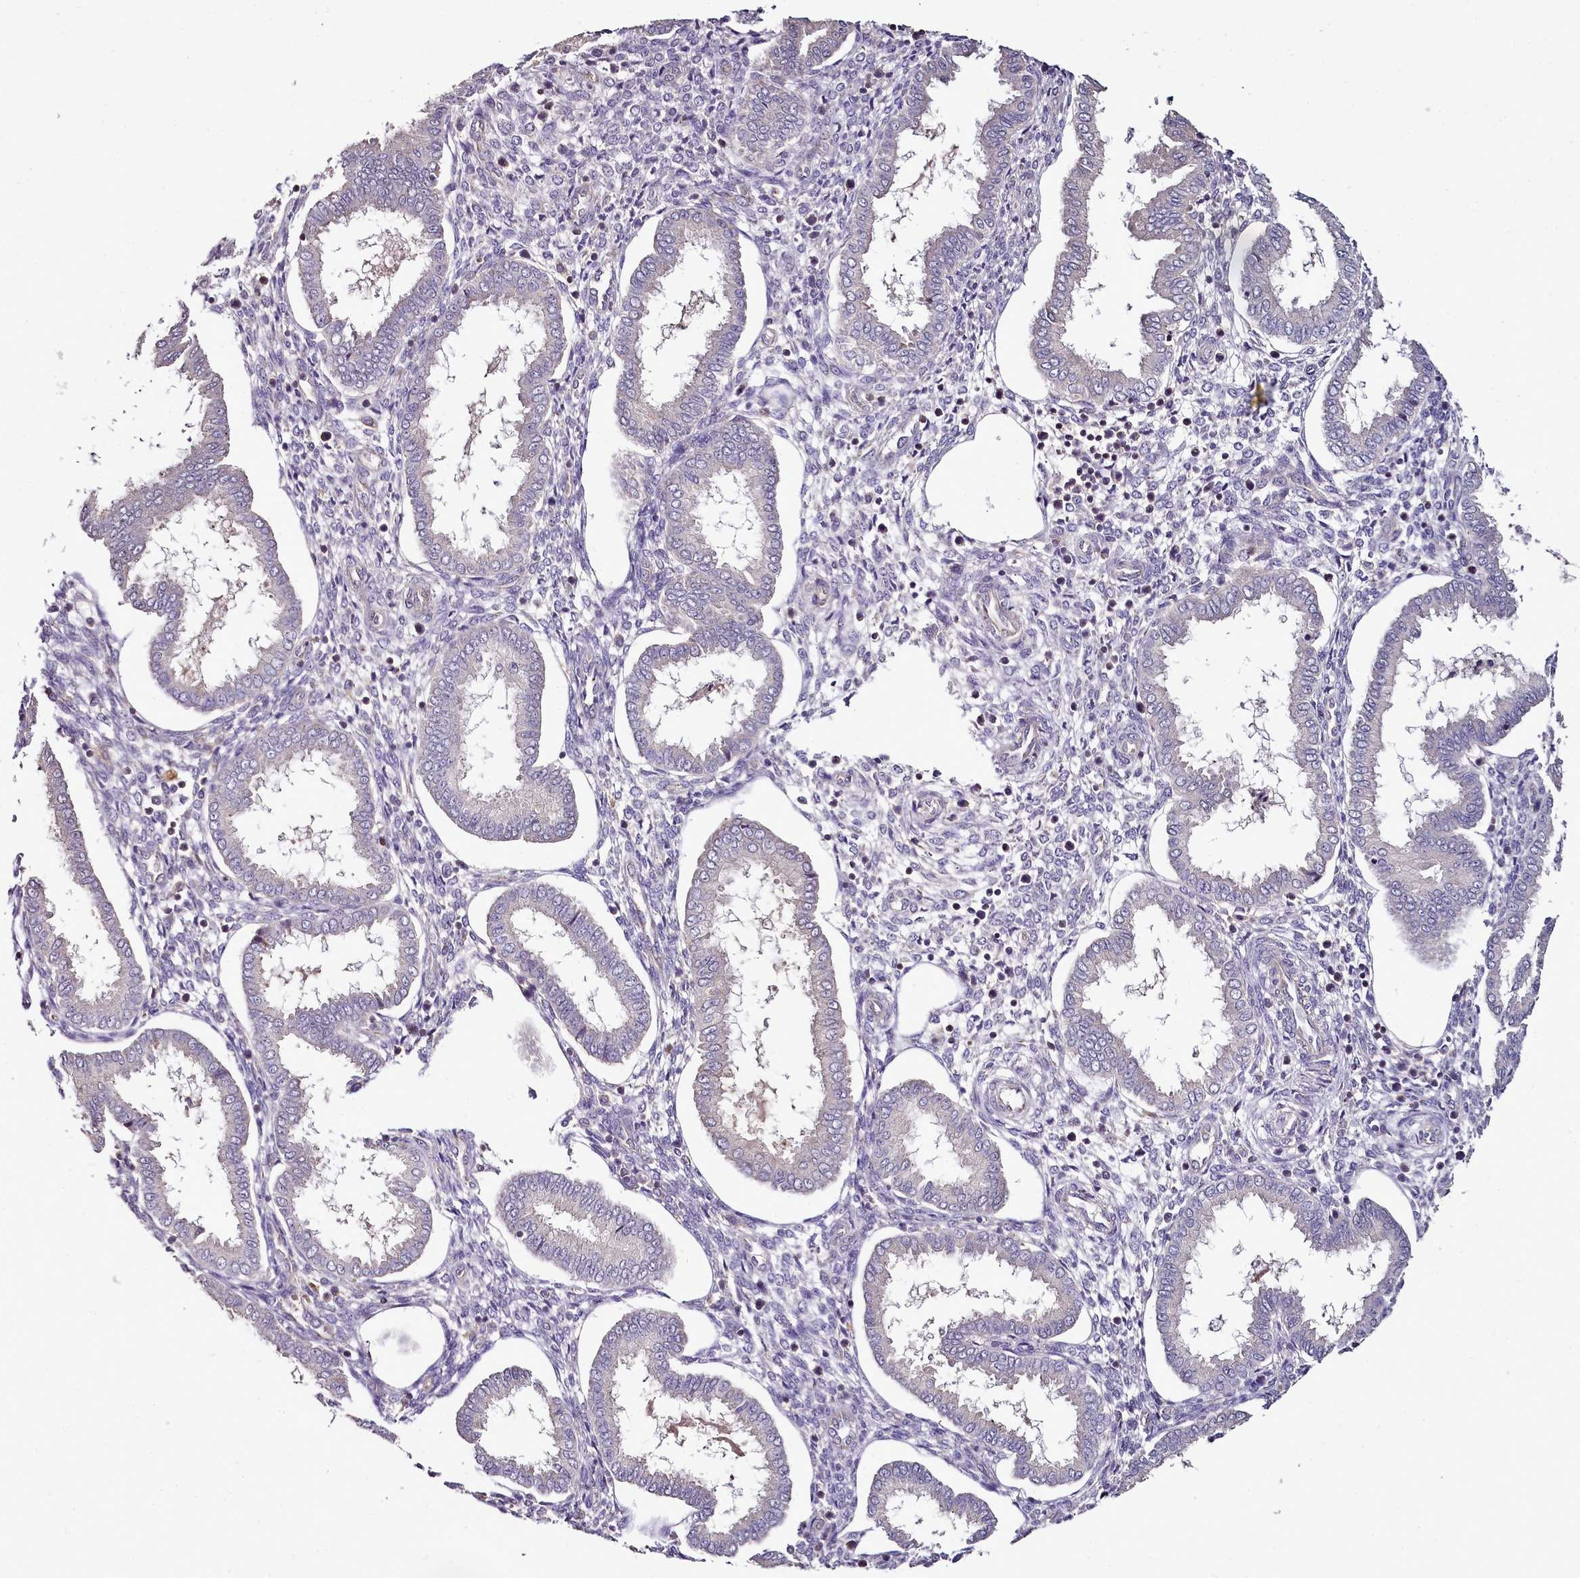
{"staining": {"intensity": "negative", "quantity": "none", "location": "none"}, "tissue": "endometrium", "cell_type": "Cells in endometrial stroma", "image_type": "normal", "snomed": [{"axis": "morphology", "description": "Normal tissue, NOS"}, {"axis": "topography", "description": "Endometrium"}], "caption": "Immunohistochemical staining of unremarkable human endometrium reveals no significant staining in cells in endometrial stroma.", "gene": "ACSS1", "patient": {"sex": "female", "age": 24}}